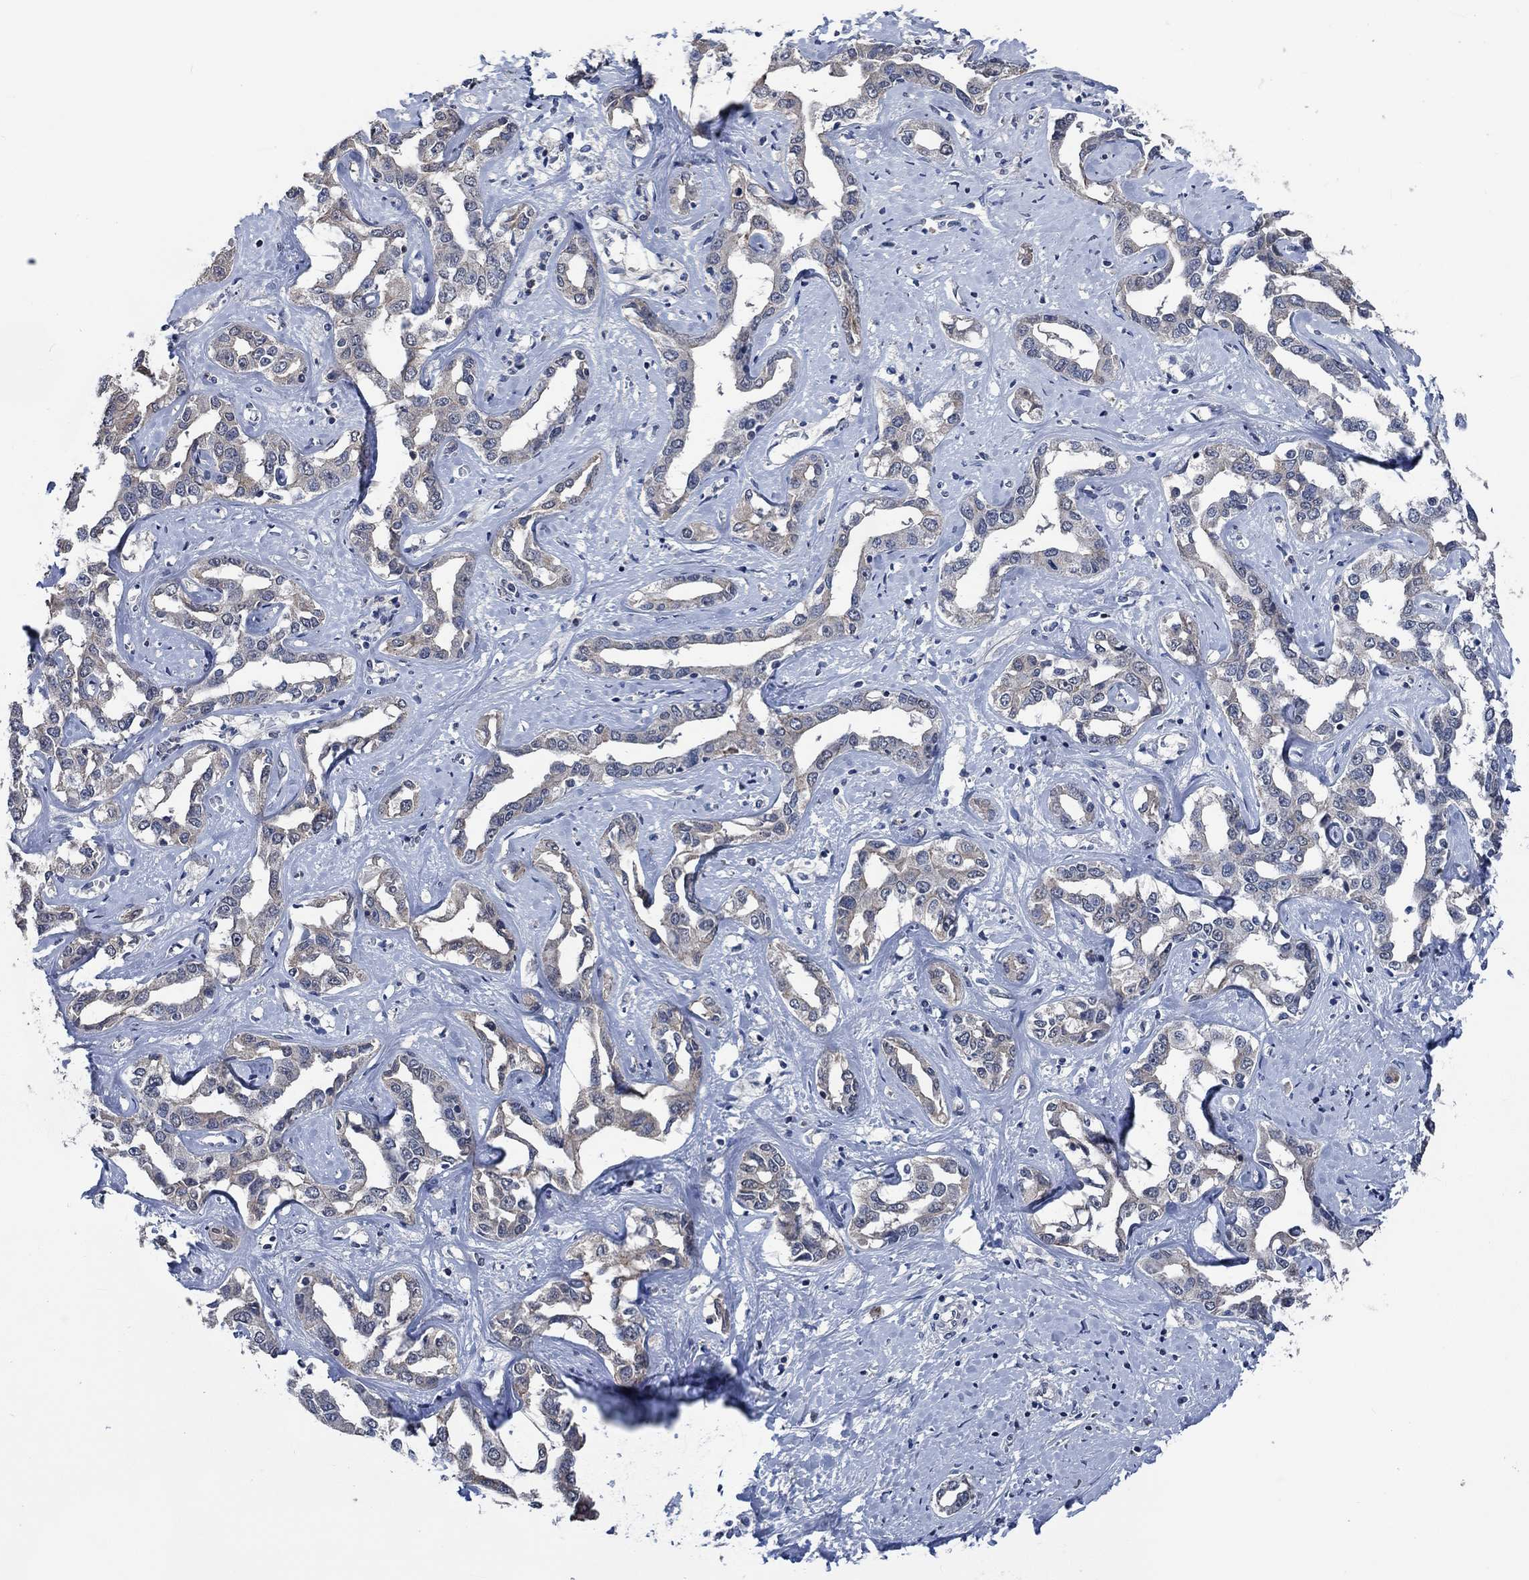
{"staining": {"intensity": "negative", "quantity": "none", "location": "none"}, "tissue": "liver cancer", "cell_type": "Tumor cells", "image_type": "cancer", "snomed": [{"axis": "morphology", "description": "Cholangiocarcinoma"}, {"axis": "topography", "description": "Liver"}], "caption": "Tumor cells are negative for brown protein staining in liver cancer (cholangiocarcinoma). (Brightfield microscopy of DAB (3,3'-diaminobenzidine) immunohistochemistry at high magnification).", "gene": "OBSCN", "patient": {"sex": "male", "age": 59}}